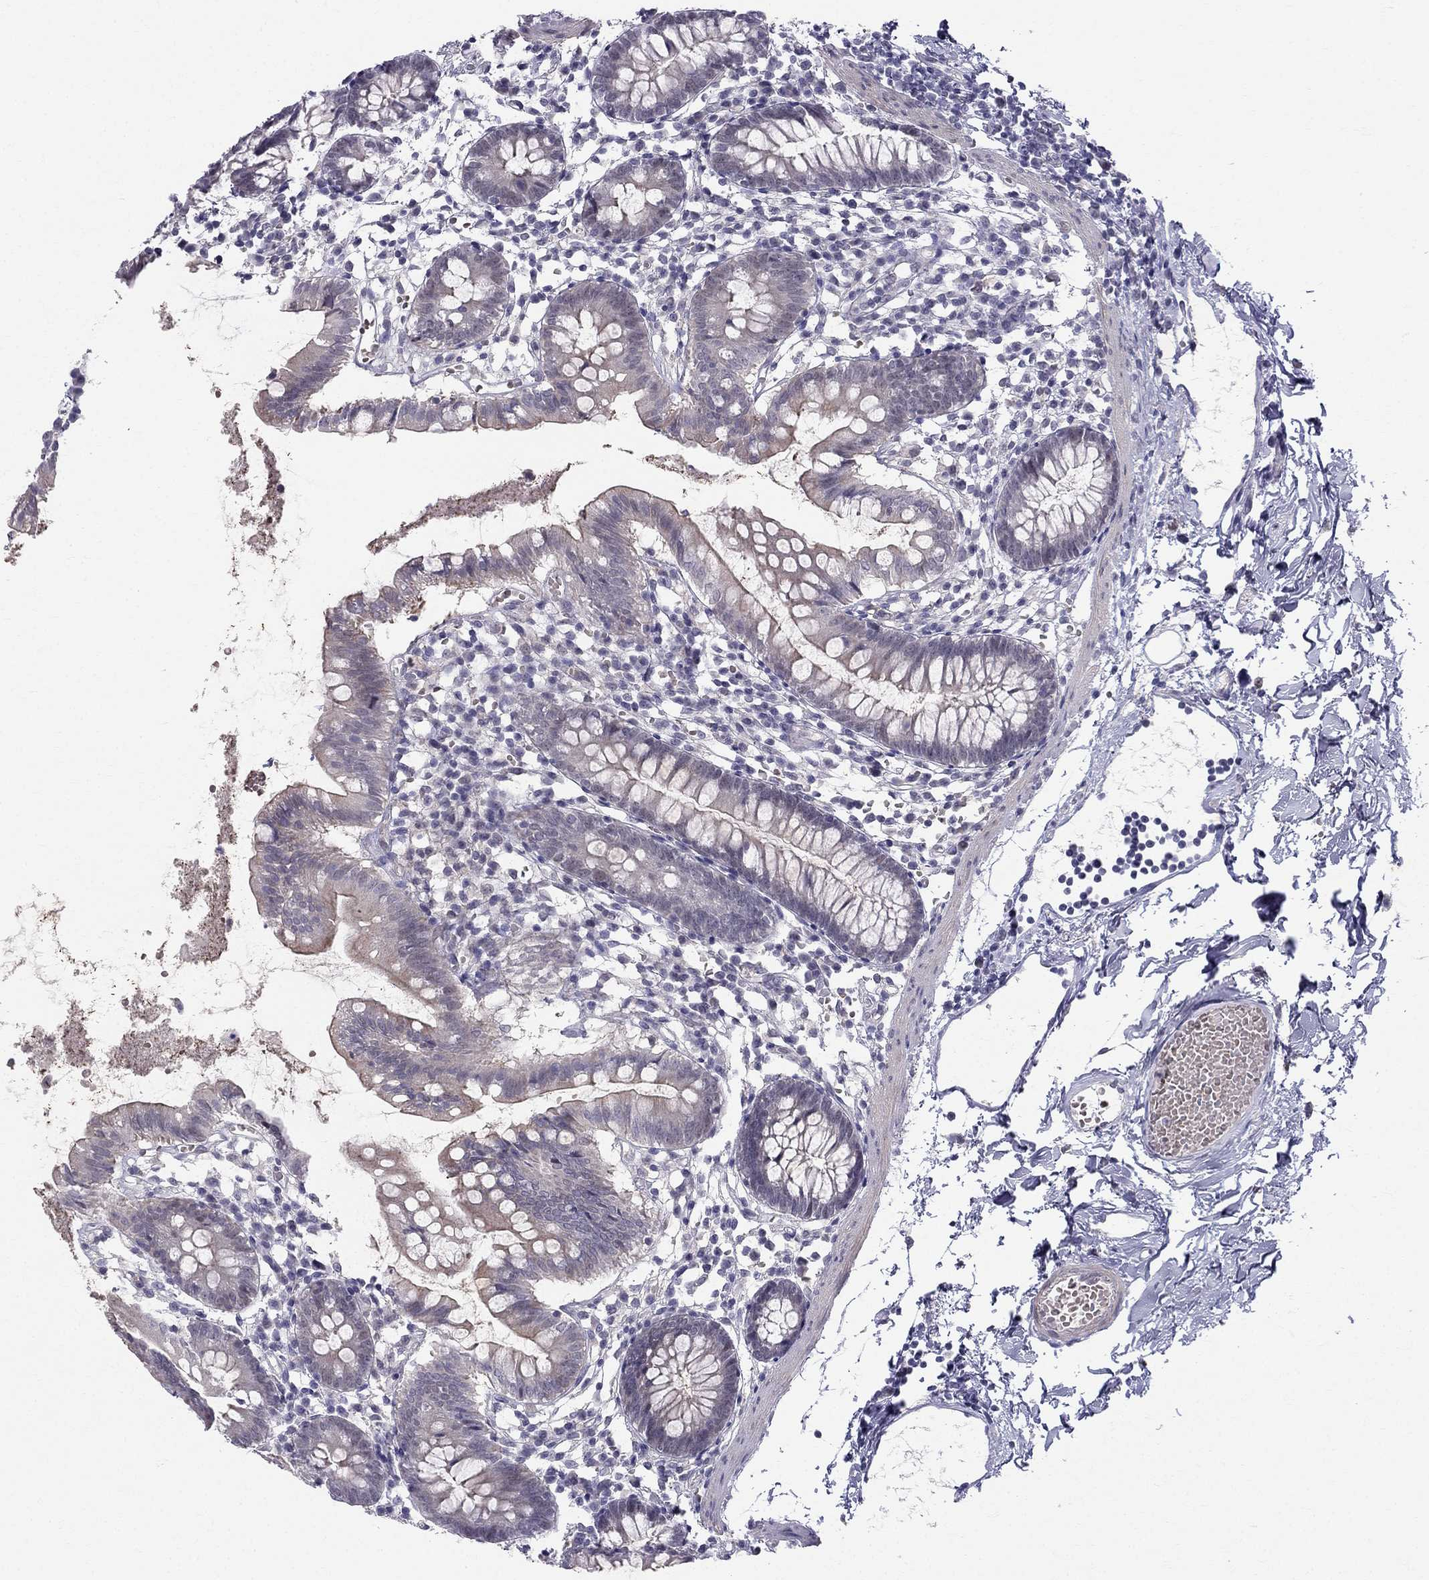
{"staining": {"intensity": "negative", "quantity": "none", "location": "none"}, "tissue": "small intestine", "cell_type": "Glandular cells", "image_type": "normal", "snomed": [{"axis": "morphology", "description": "Normal tissue, NOS"}, {"axis": "topography", "description": "Small intestine"}], "caption": "Glandular cells show no significant expression in normal small intestine. (Immunohistochemistry (ihc), brightfield microscopy, high magnification).", "gene": "BAG5", "patient": {"sex": "female", "age": 90}}